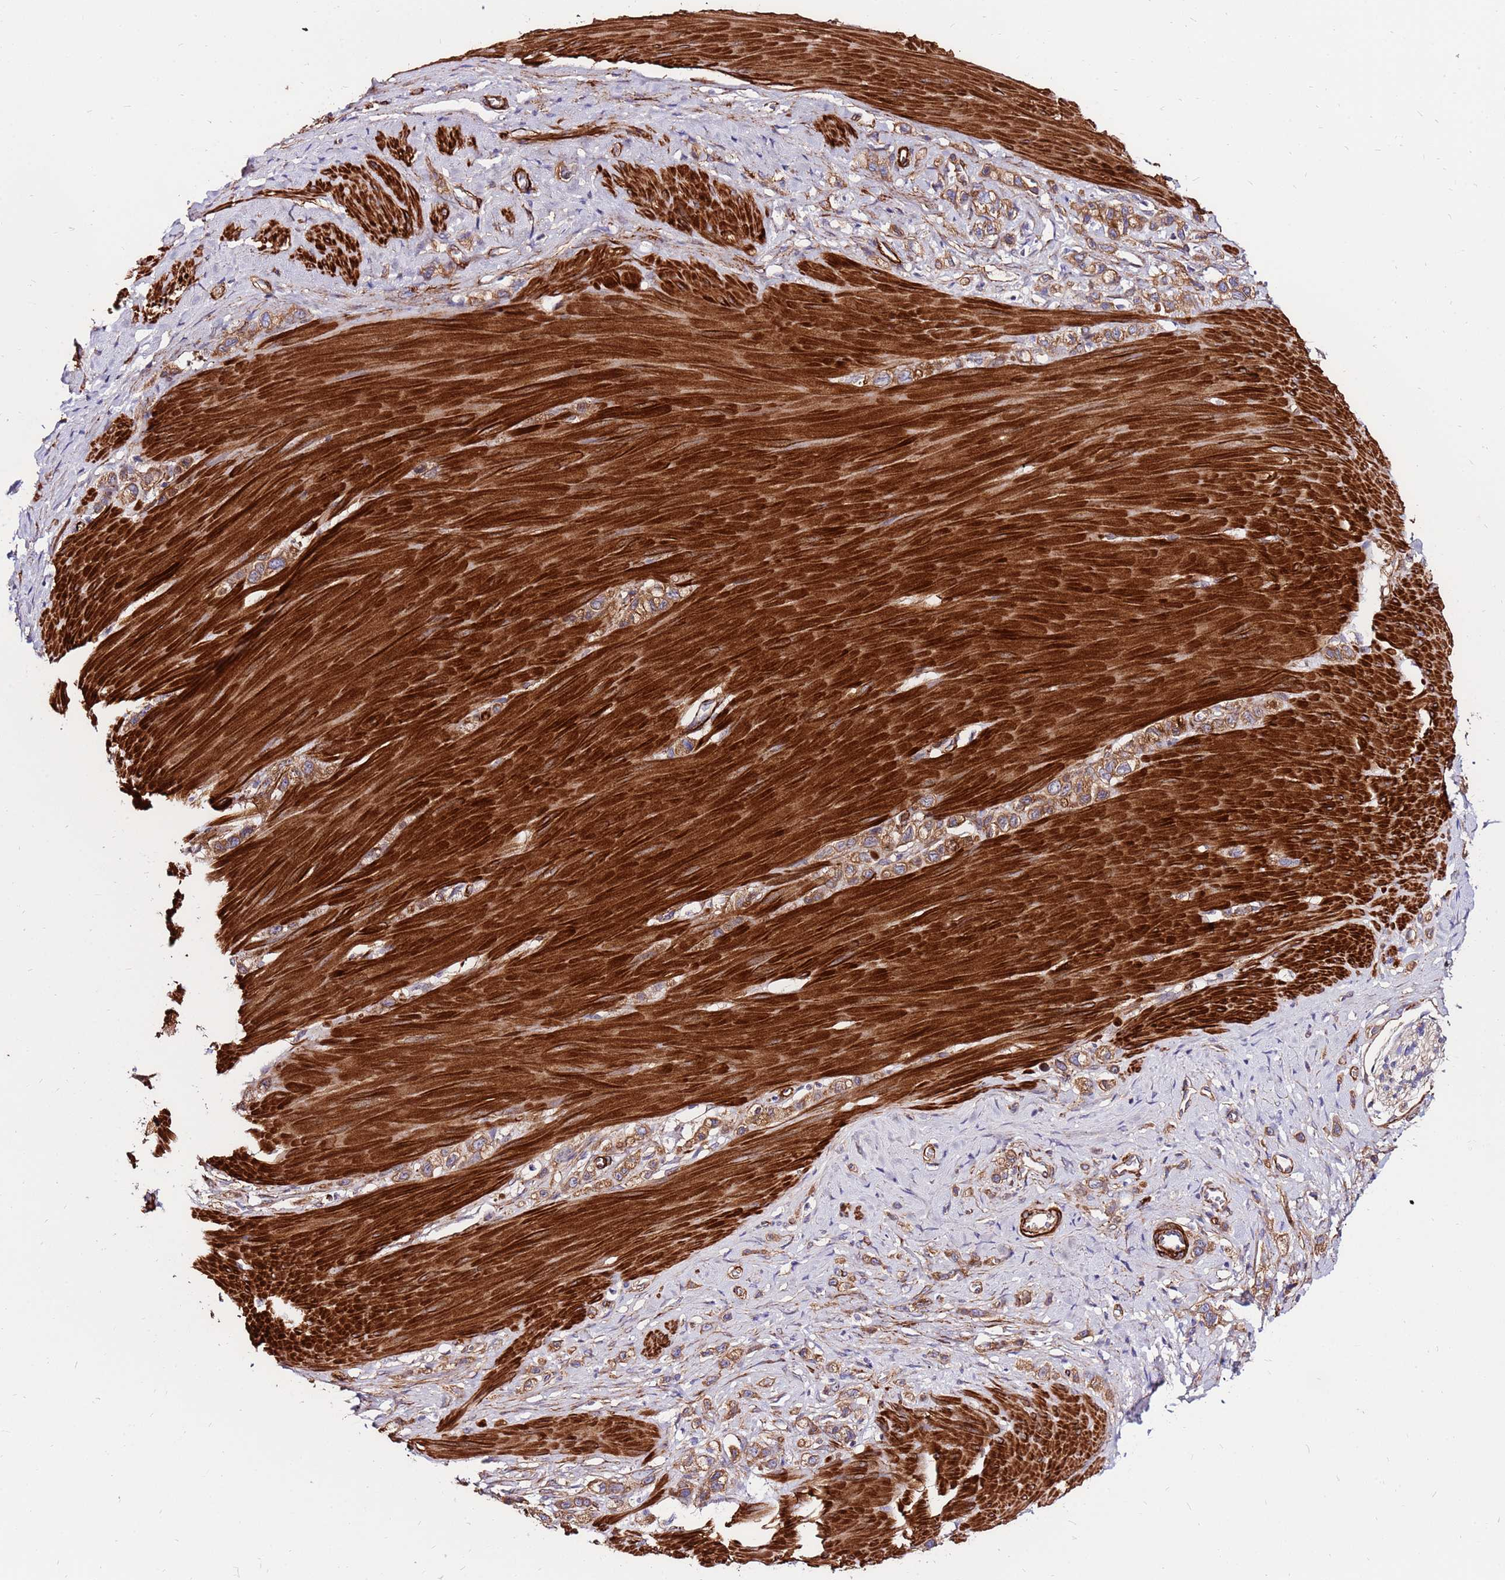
{"staining": {"intensity": "moderate", "quantity": ">75%", "location": "cytoplasmic/membranous"}, "tissue": "stomach cancer", "cell_type": "Tumor cells", "image_type": "cancer", "snomed": [{"axis": "morphology", "description": "Adenocarcinoma, NOS"}, {"axis": "topography", "description": "Stomach"}], "caption": "Stomach cancer (adenocarcinoma) stained for a protein (brown) displays moderate cytoplasmic/membranous positive positivity in approximately >75% of tumor cells.", "gene": "EI24", "patient": {"sex": "female", "age": 65}}